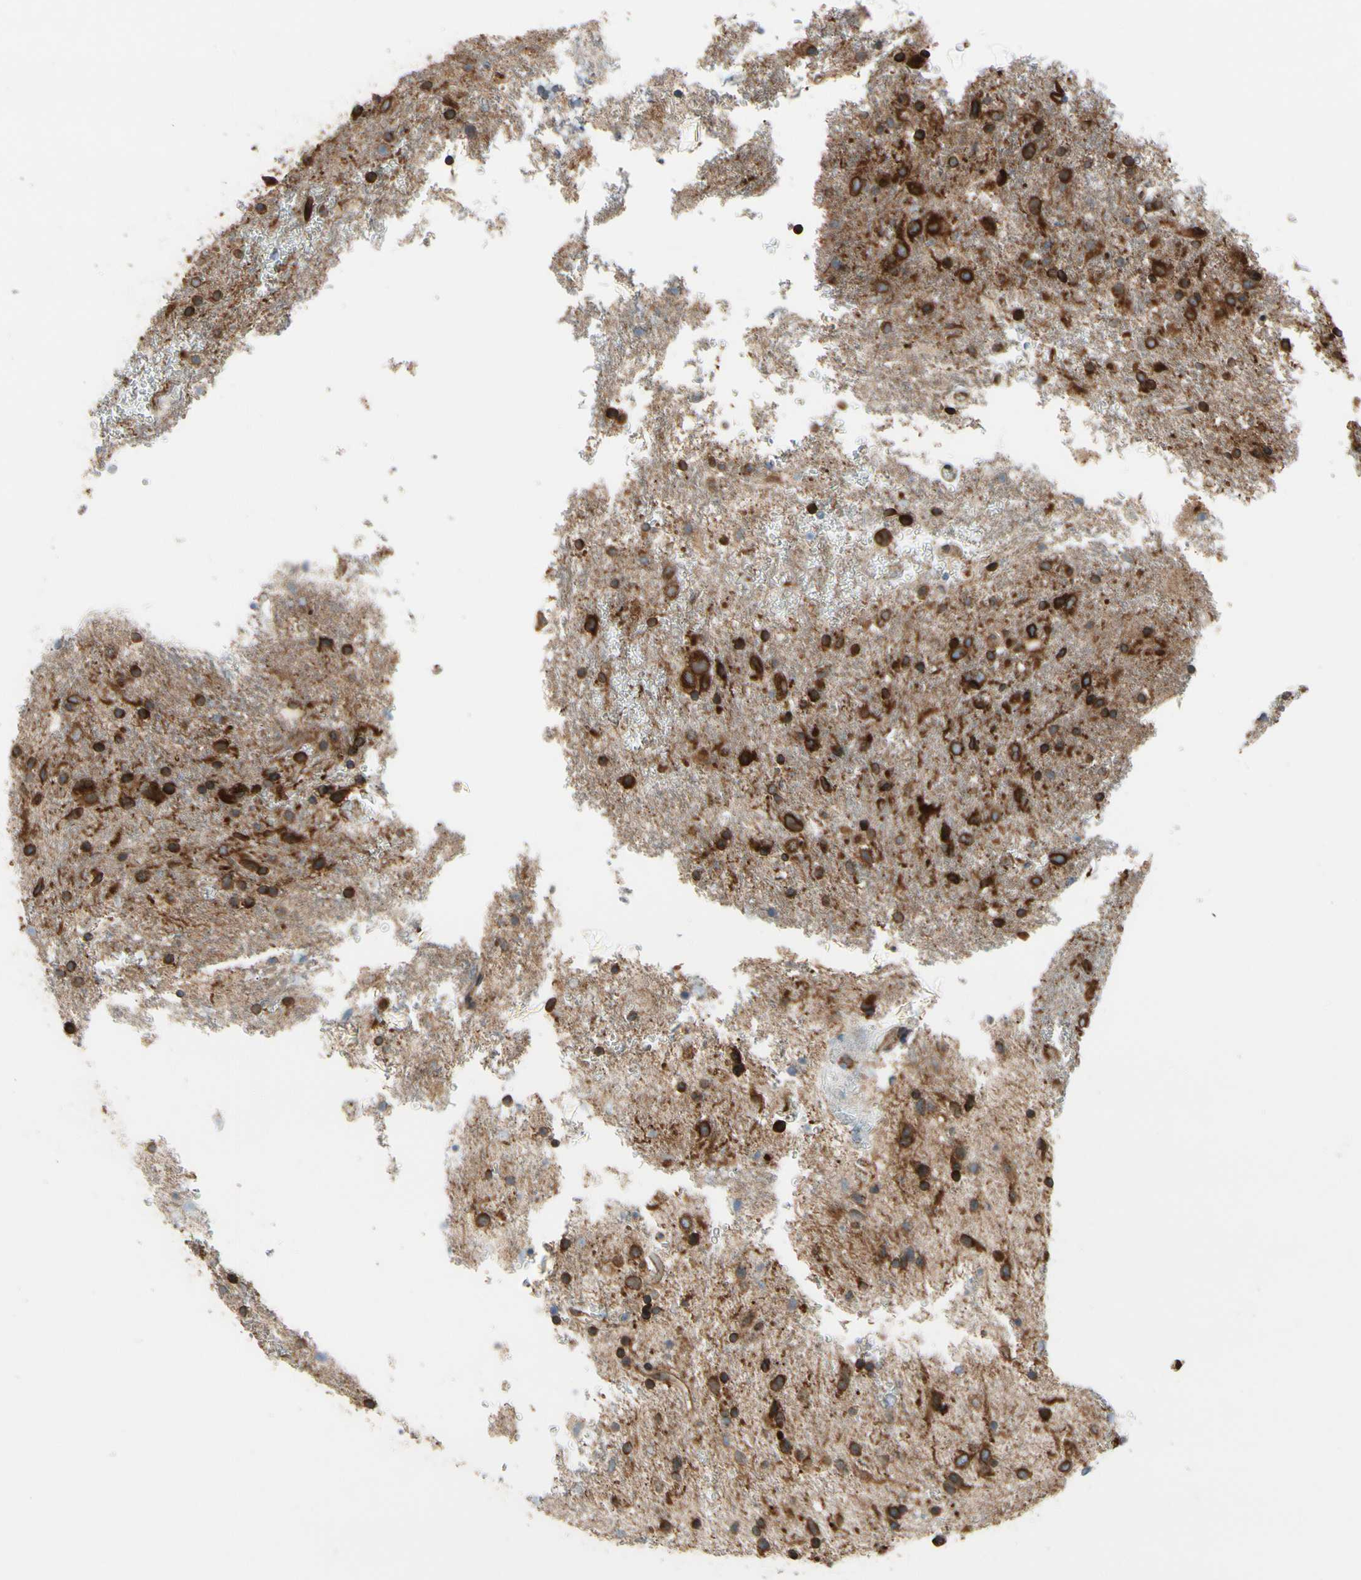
{"staining": {"intensity": "strong", "quantity": ">75%", "location": "cytoplasmic/membranous"}, "tissue": "glioma", "cell_type": "Tumor cells", "image_type": "cancer", "snomed": [{"axis": "morphology", "description": "Glioma, malignant, Low grade"}, {"axis": "topography", "description": "Brain"}], "caption": "DAB (3,3'-diaminobenzidine) immunohistochemical staining of human glioma exhibits strong cytoplasmic/membranous protein positivity in about >75% of tumor cells.", "gene": "CLCC1", "patient": {"sex": "male", "age": 77}}